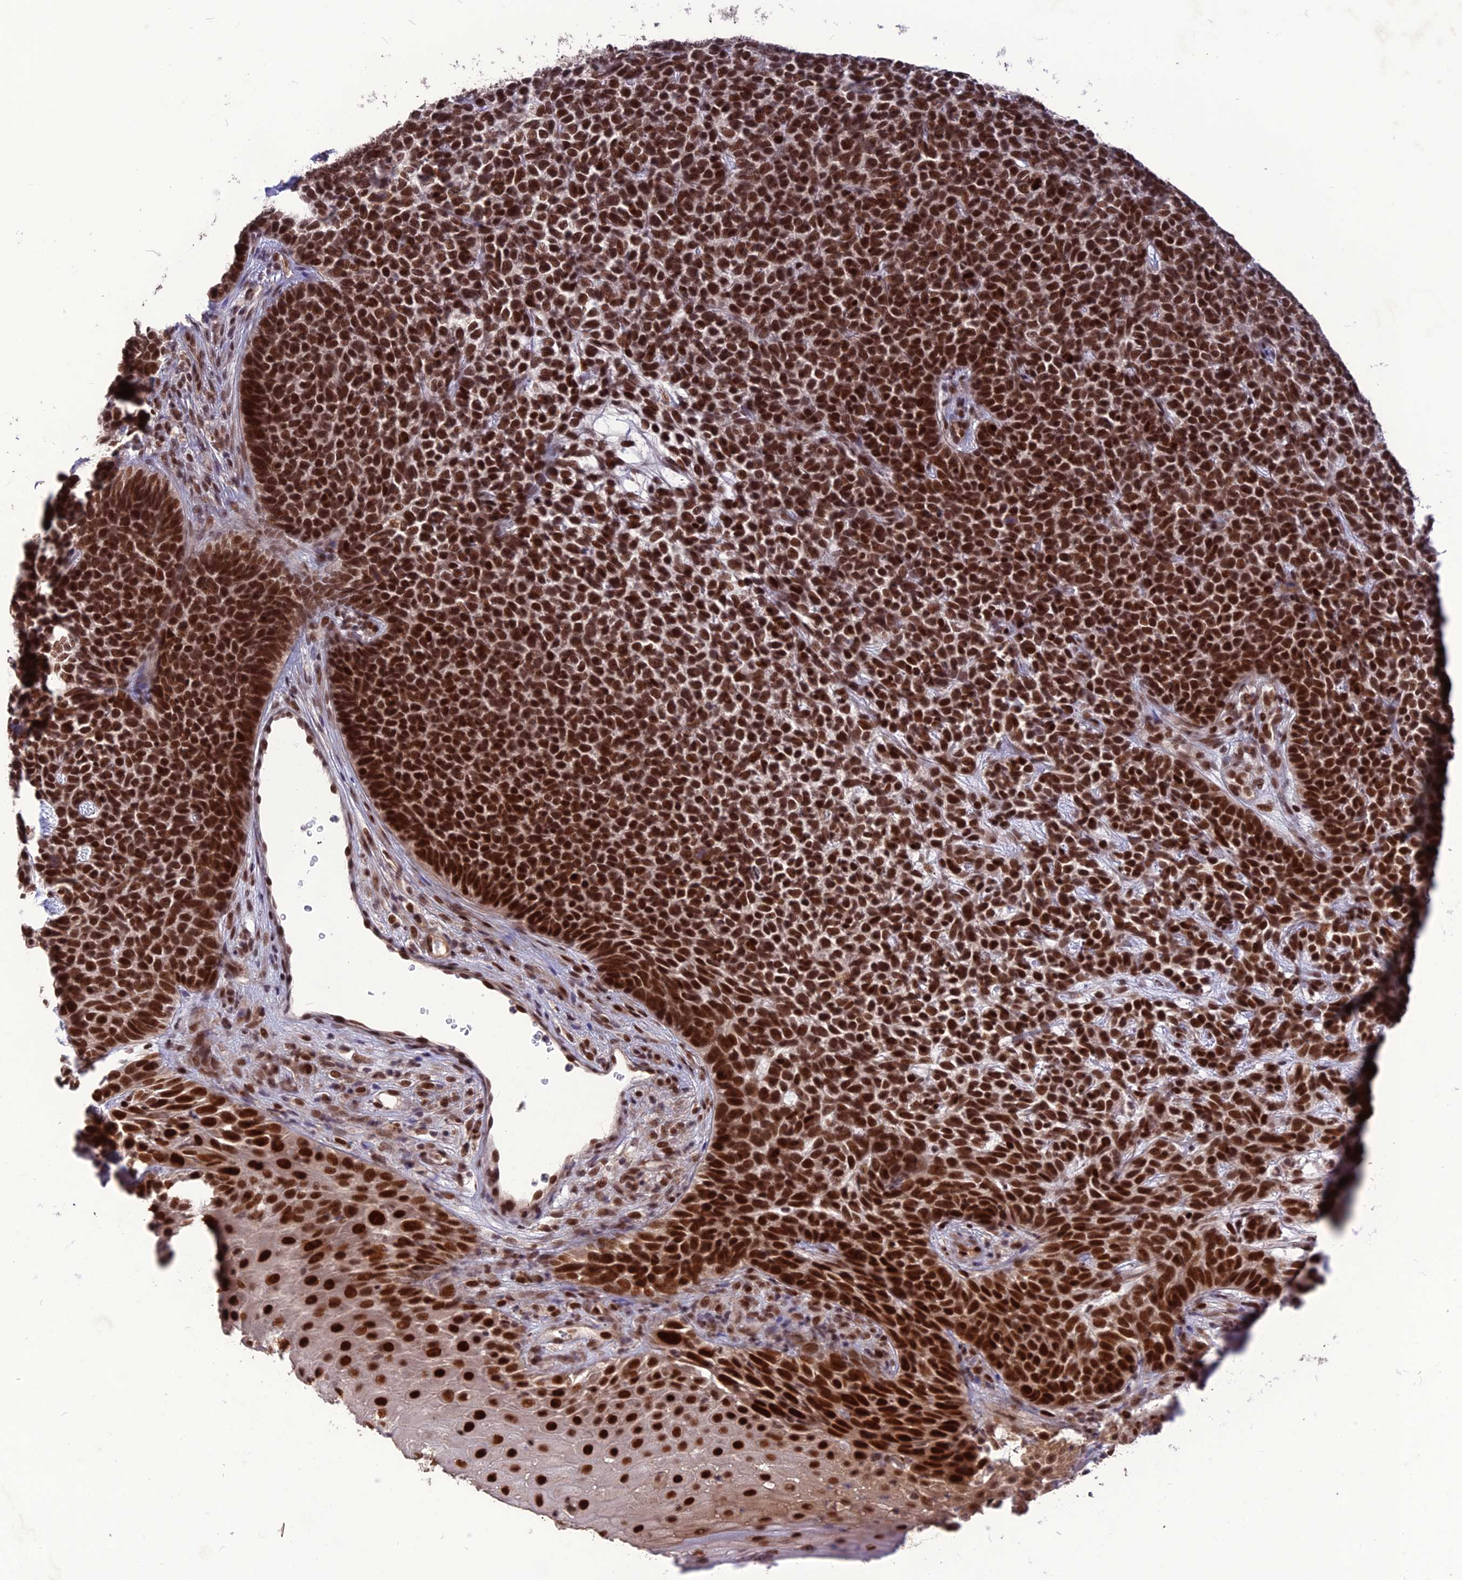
{"staining": {"intensity": "strong", "quantity": ">75%", "location": "nuclear"}, "tissue": "skin cancer", "cell_type": "Tumor cells", "image_type": "cancer", "snomed": [{"axis": "morphology", "description": "Basal cell carcinoma"}, {"axis": "topography", "description": "Skin"}], "caption": "Tumor cells exhibit high levels of strong nuclear positivity in about >75% of cells in human skin cancer (basal cell carcinoma).", "gene": "DIS3", "patient": {"sex": "female", "age": 84}}